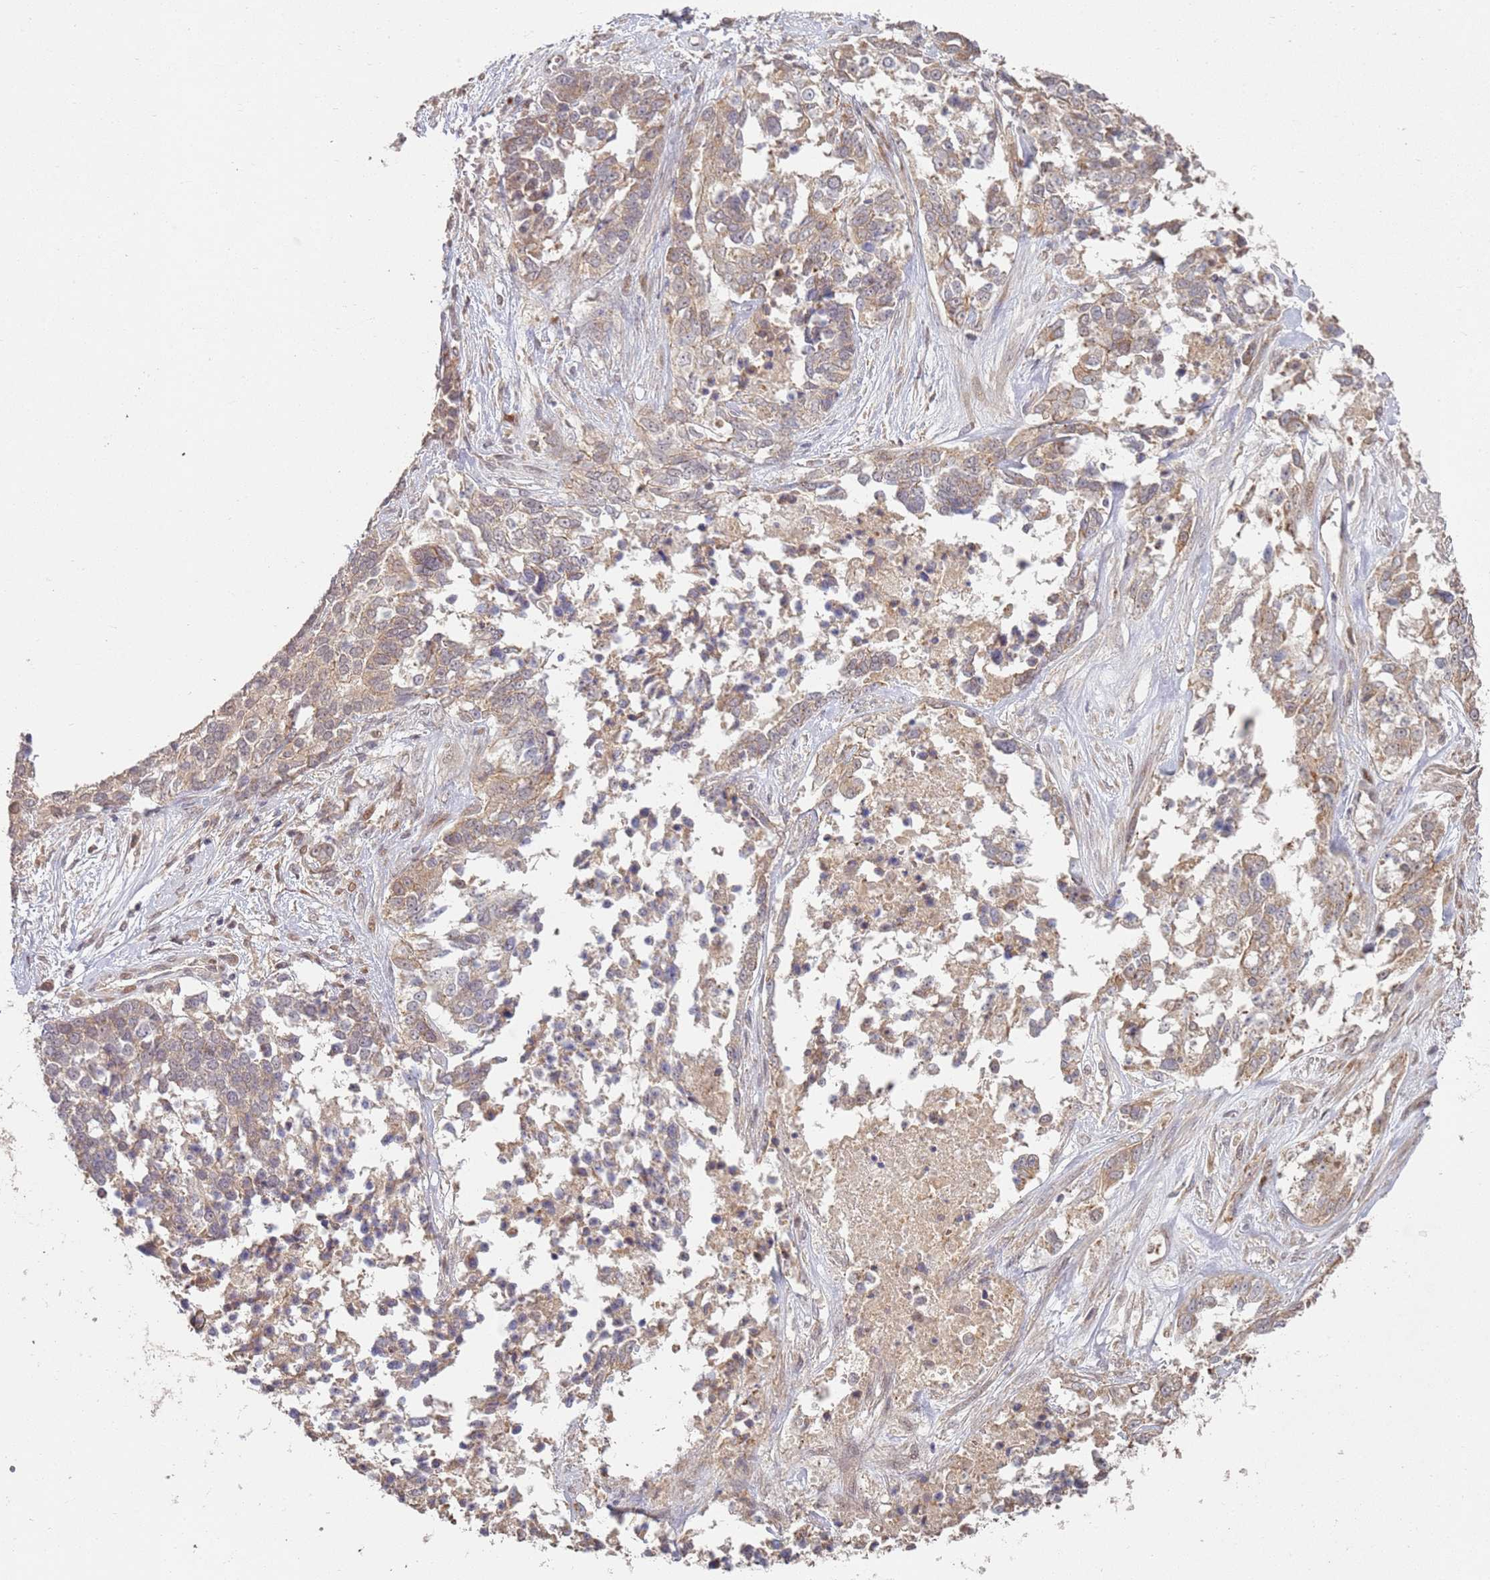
{"staining": {"intensity": "weak", "quantity": ">75%", "location": "cytoplasmic/membranous"}, "tissue": "ovarian cancer", "cell_type": "Tumor cells", "image_type": "cancer", "snomed": [{"axis": "morphology", "description": "Cystadenocarcinoma, serous, NOS"}, {"axis": "topography", "description": "Ovary"}], "caption": "Ovarian serous cystadenocarcinoma was stained to show a protein in brown. There is low levels of weak cytoplasmic/membranous staining in about >75% of tumor cells.", "gene": "MPEG1", "patient": {"sex": "female", "age": 44}}